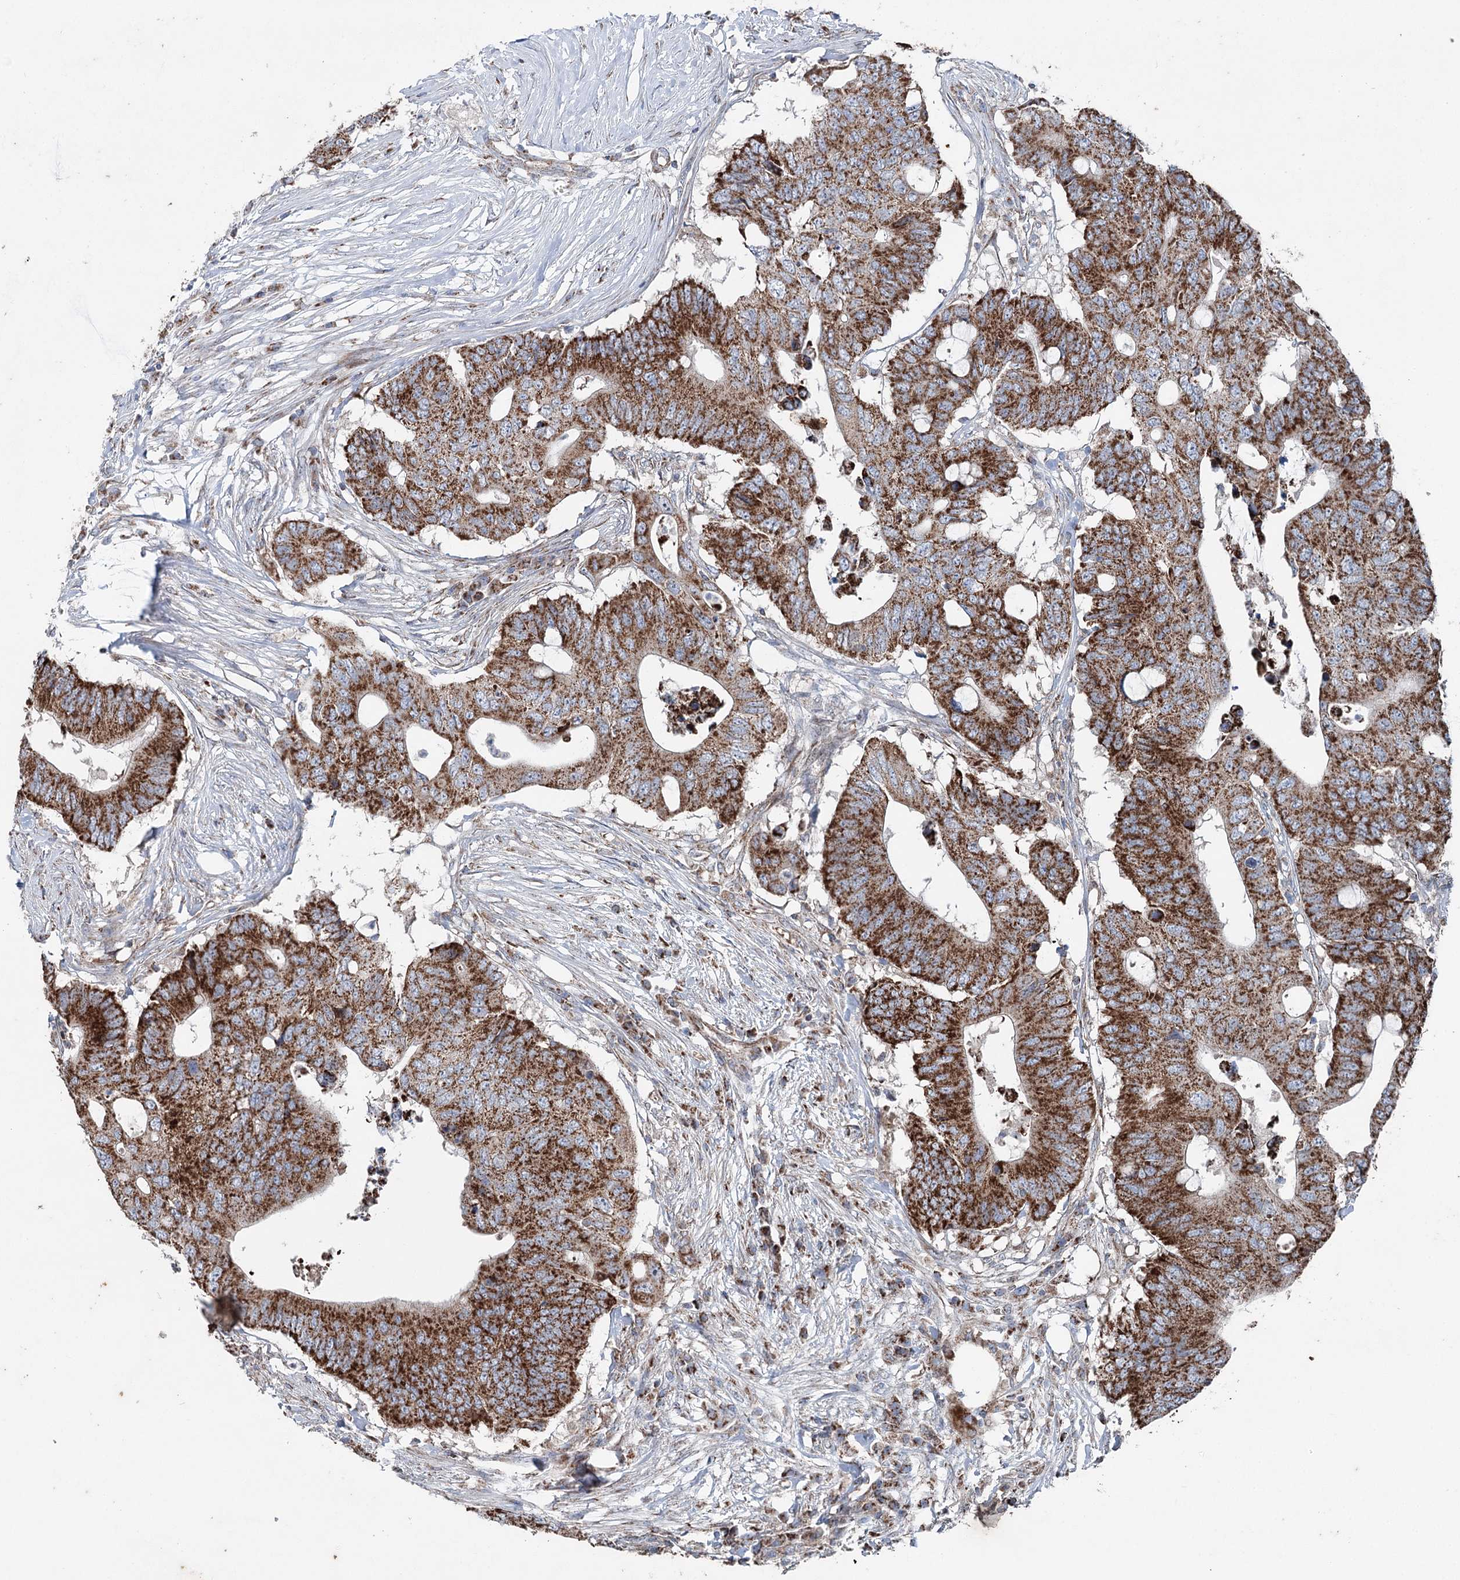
{"staining": {"intensity": "strong", "quantity": ">75%", "location": "cytoplasmic/membranous"}, "tissue": "colorectal cancer", "cell_type": "Tumor cells", "image_type": "cancer", "snomed": [{"axis": "morphology", "description": "Adenocarcinoma, NOS"}, {"axis": "topography", "description": "Colon"}], "caption": "A high amount of strong cytoplasmic/membranous positivity is identified in about >75% of tumor cells in colorectal cancer (adenocarcinoma) tissue. The staining was performed using DAB (3,3'-diaminobenzidine) to visualize the protein expression in brown, while the nuclei were stained in blue with hematoxylin (Magnification: 20x).", "gene": "UCN3", "patient": {"sex": "male", "age": 71}}